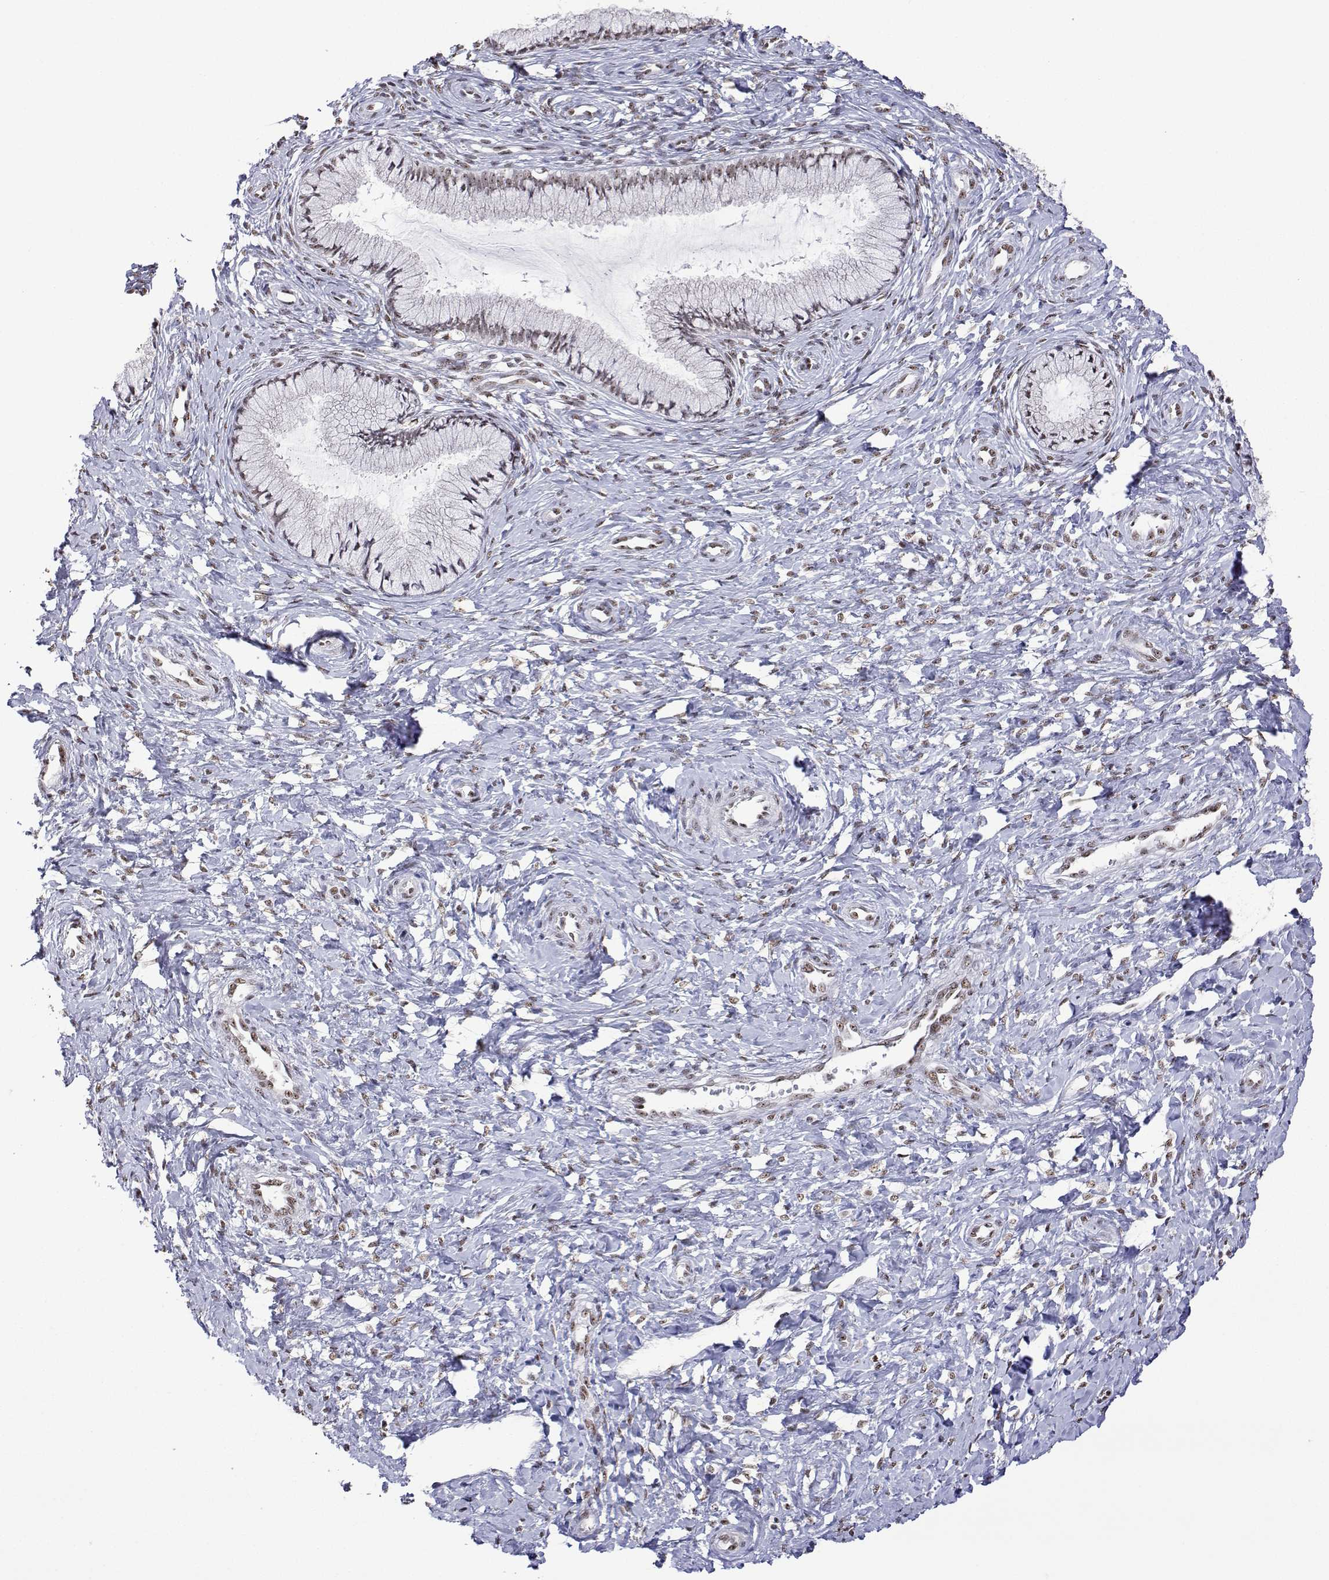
{"staining": {"intensity": "weak", "quantity": "25%-75%", "location": "nuclear"}, "tissue": "cervix", "cell_type": "Glandular cells", "image_type": "normal", "snomed": [{"axis": "morphology", "description": "Normal tissue, NOS"}, {"axis": "topography", "description": "Cervix"}], "caption": "Protein expression analysis of benign human cervix reveals weak nuclear positivity in approximately 25%-75% of glandular cells.", "gene": "ADAR", "patient": {"sex": "female", "age": 37}}